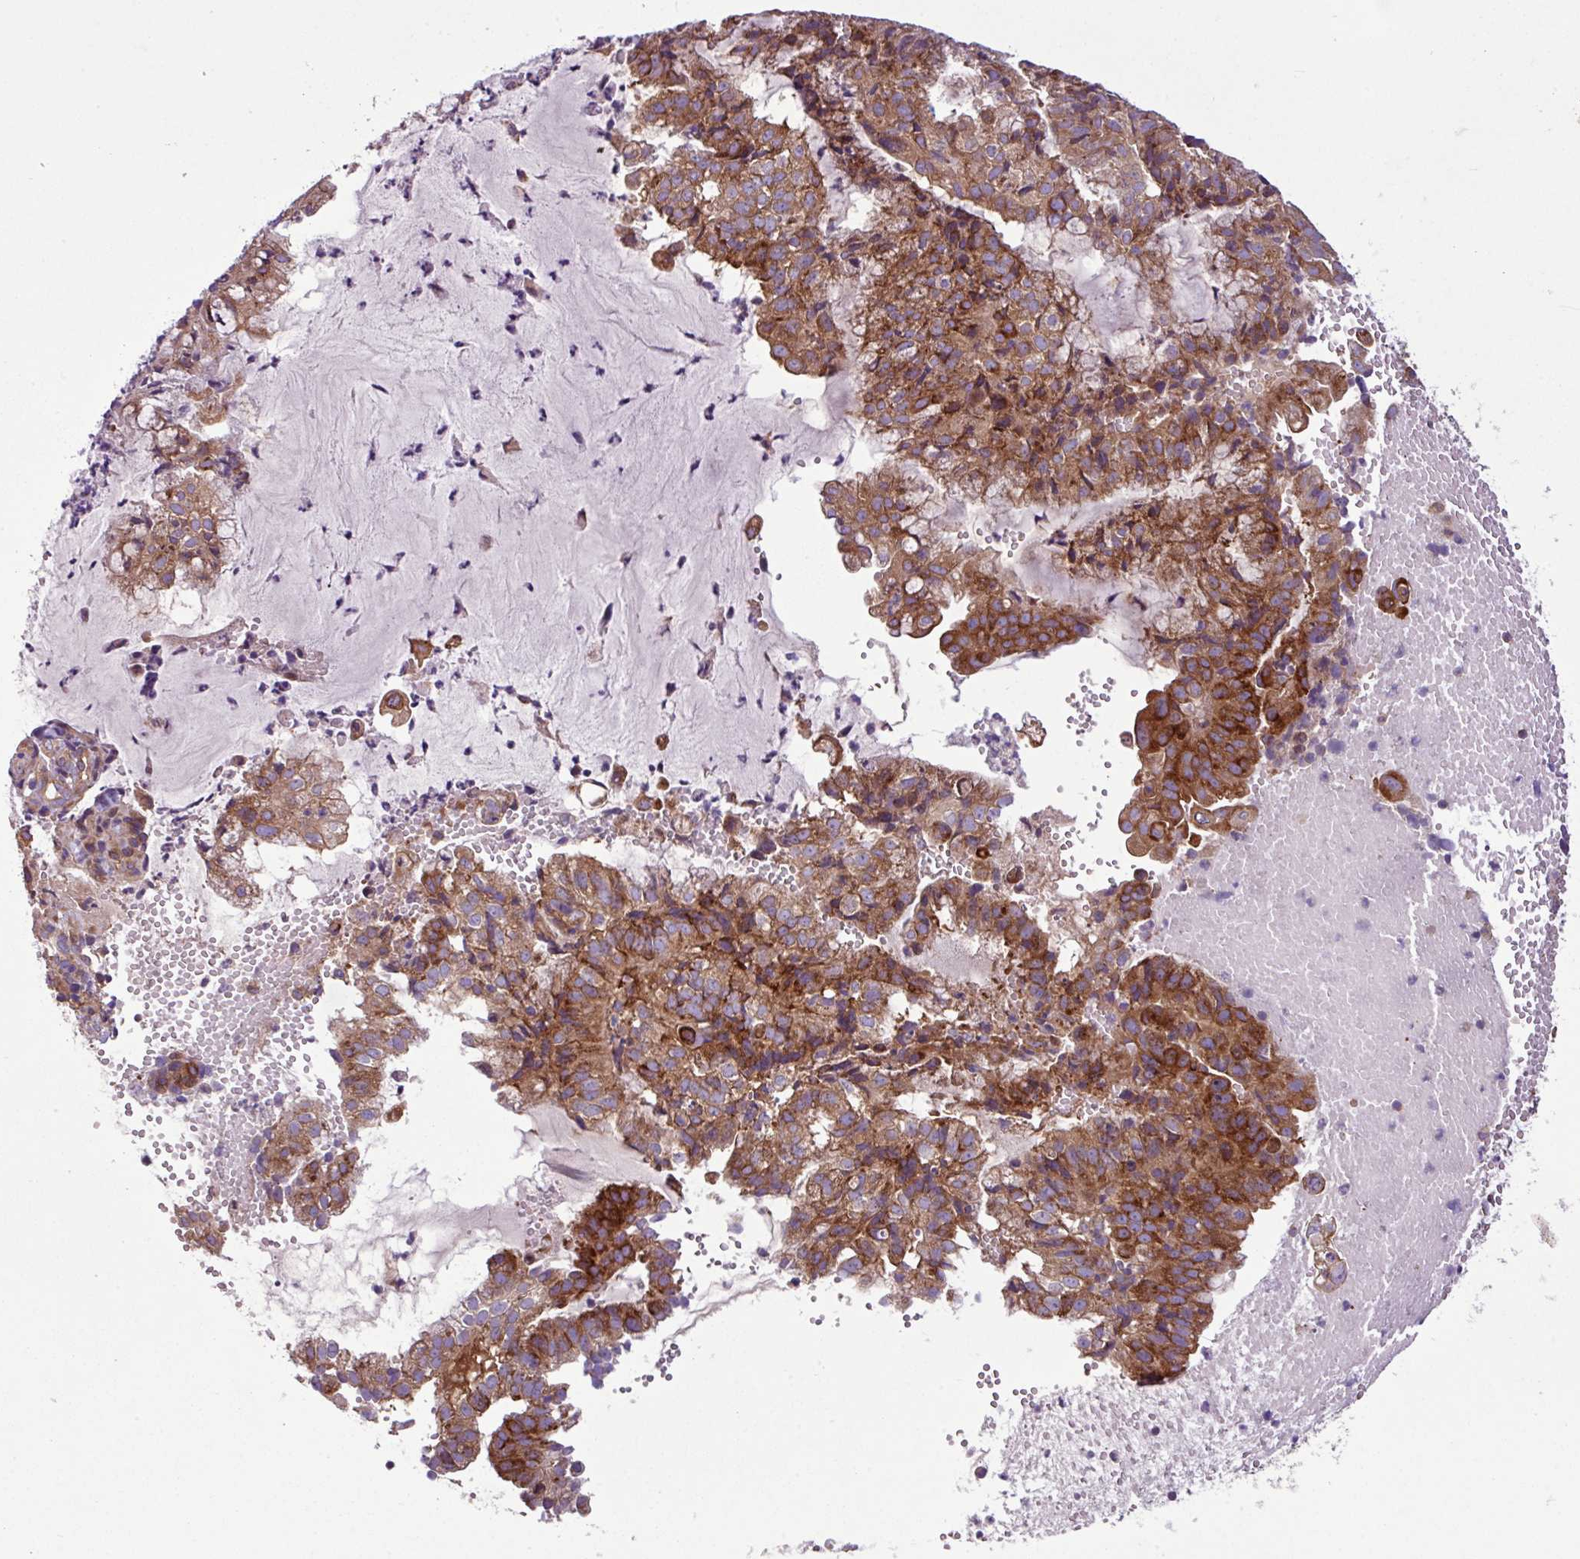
{"staining": {"intensity": "strong", "quantity": ">75%", "location": "cytoplasmic/membranous"}, "tissue": "endometrial cancer", "cell_type": "Tumor cells", "image_type": "cancer", "snomed": [{"axis": "morphology", "description": "Adenocarcinoma, NOS"}, {"axis": "topography", "description": "Endometrium"}], "caption": "Protein staining exhibits strong cytoplasmic/membranous expression in approximately >75% of tumor cells in endometrial adenocarcinoma. (DAB (3,3'-diaminobenzidine) IHC, brown staining for protein, blue staining for nuclei).", "gene": "MROH2A", "patient": {"sex": "female", "age": 76}}